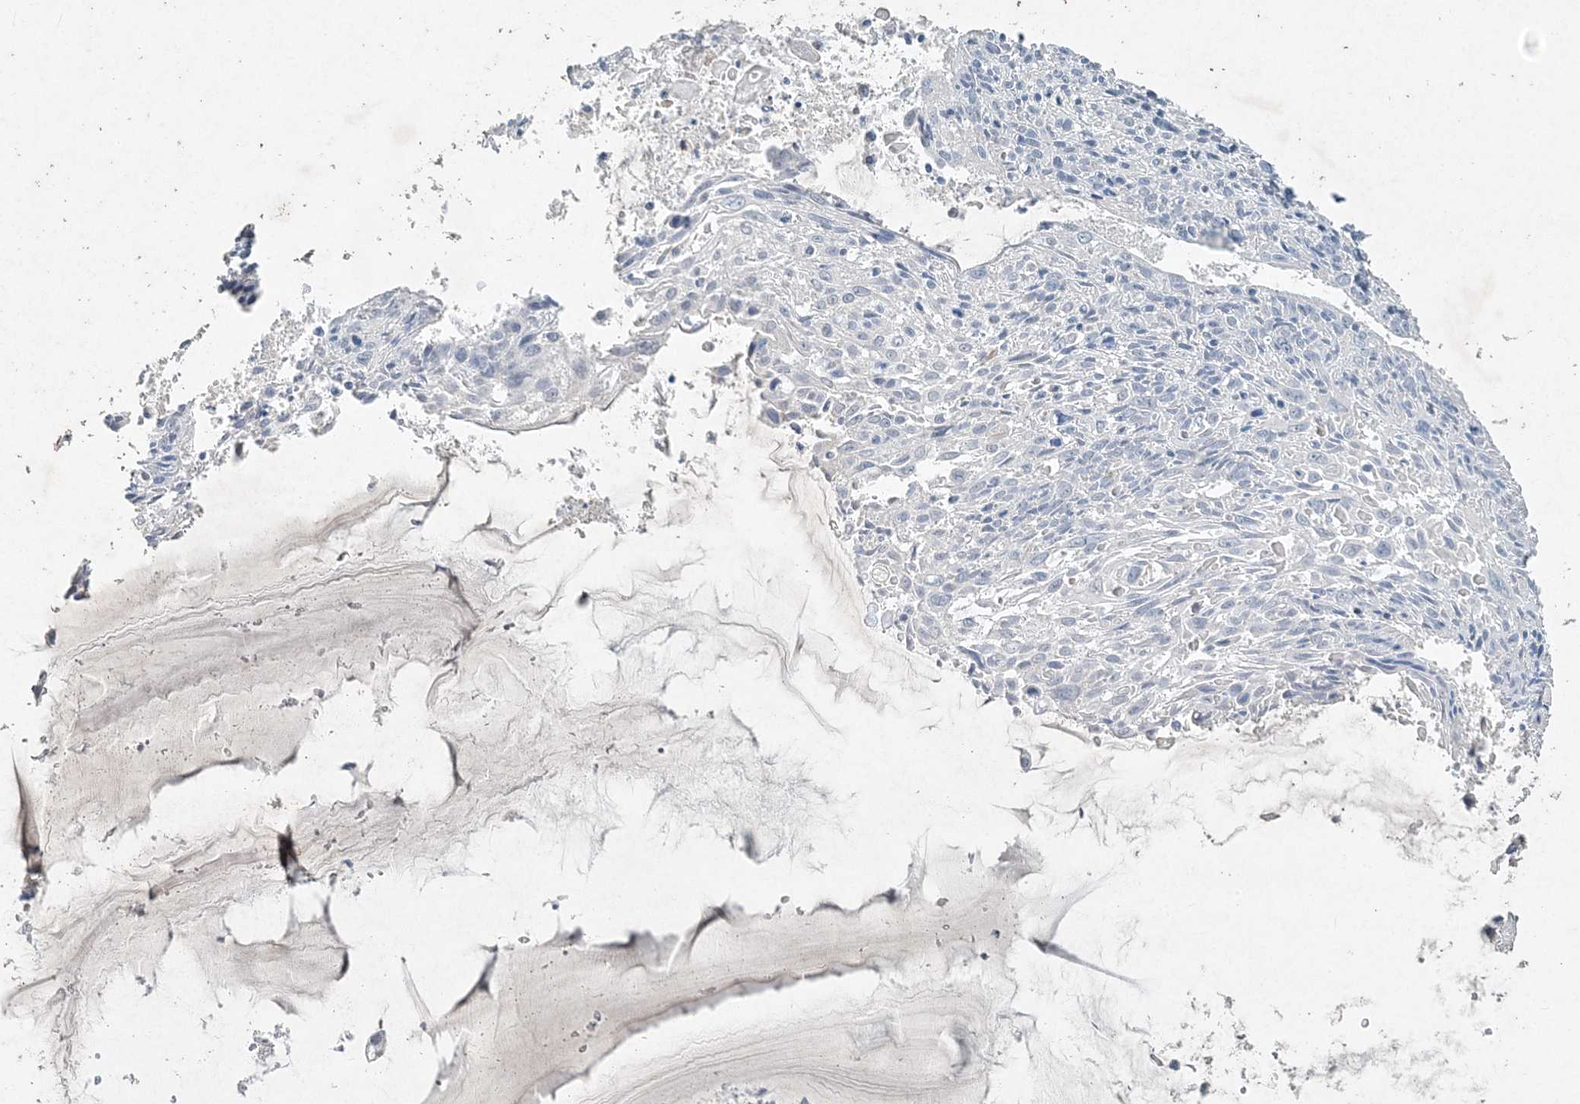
{"staining": {"intensity": "negative", "quantity": "none", "location": "none"}, "tissue": "cervical cancer", "cell_type": "Tumor cells", "image_type": "cancer", "snomed": [{"axis": "morphology", "description": "Squamous cell carcinoma, NOS"}, {"axis": "topography", "description": "Cervix"}], "caption": "High magnification brightfield microscopy of cervical squamous cell carcinoma stained with DAB (brown) and counterstained with hematoxylin (blue): tumor cells show no significant expression. (DAB immunohistochemistry, high magnification).", "gene": "DNAH5", "patient": {"sex": "female", "age": 51}}